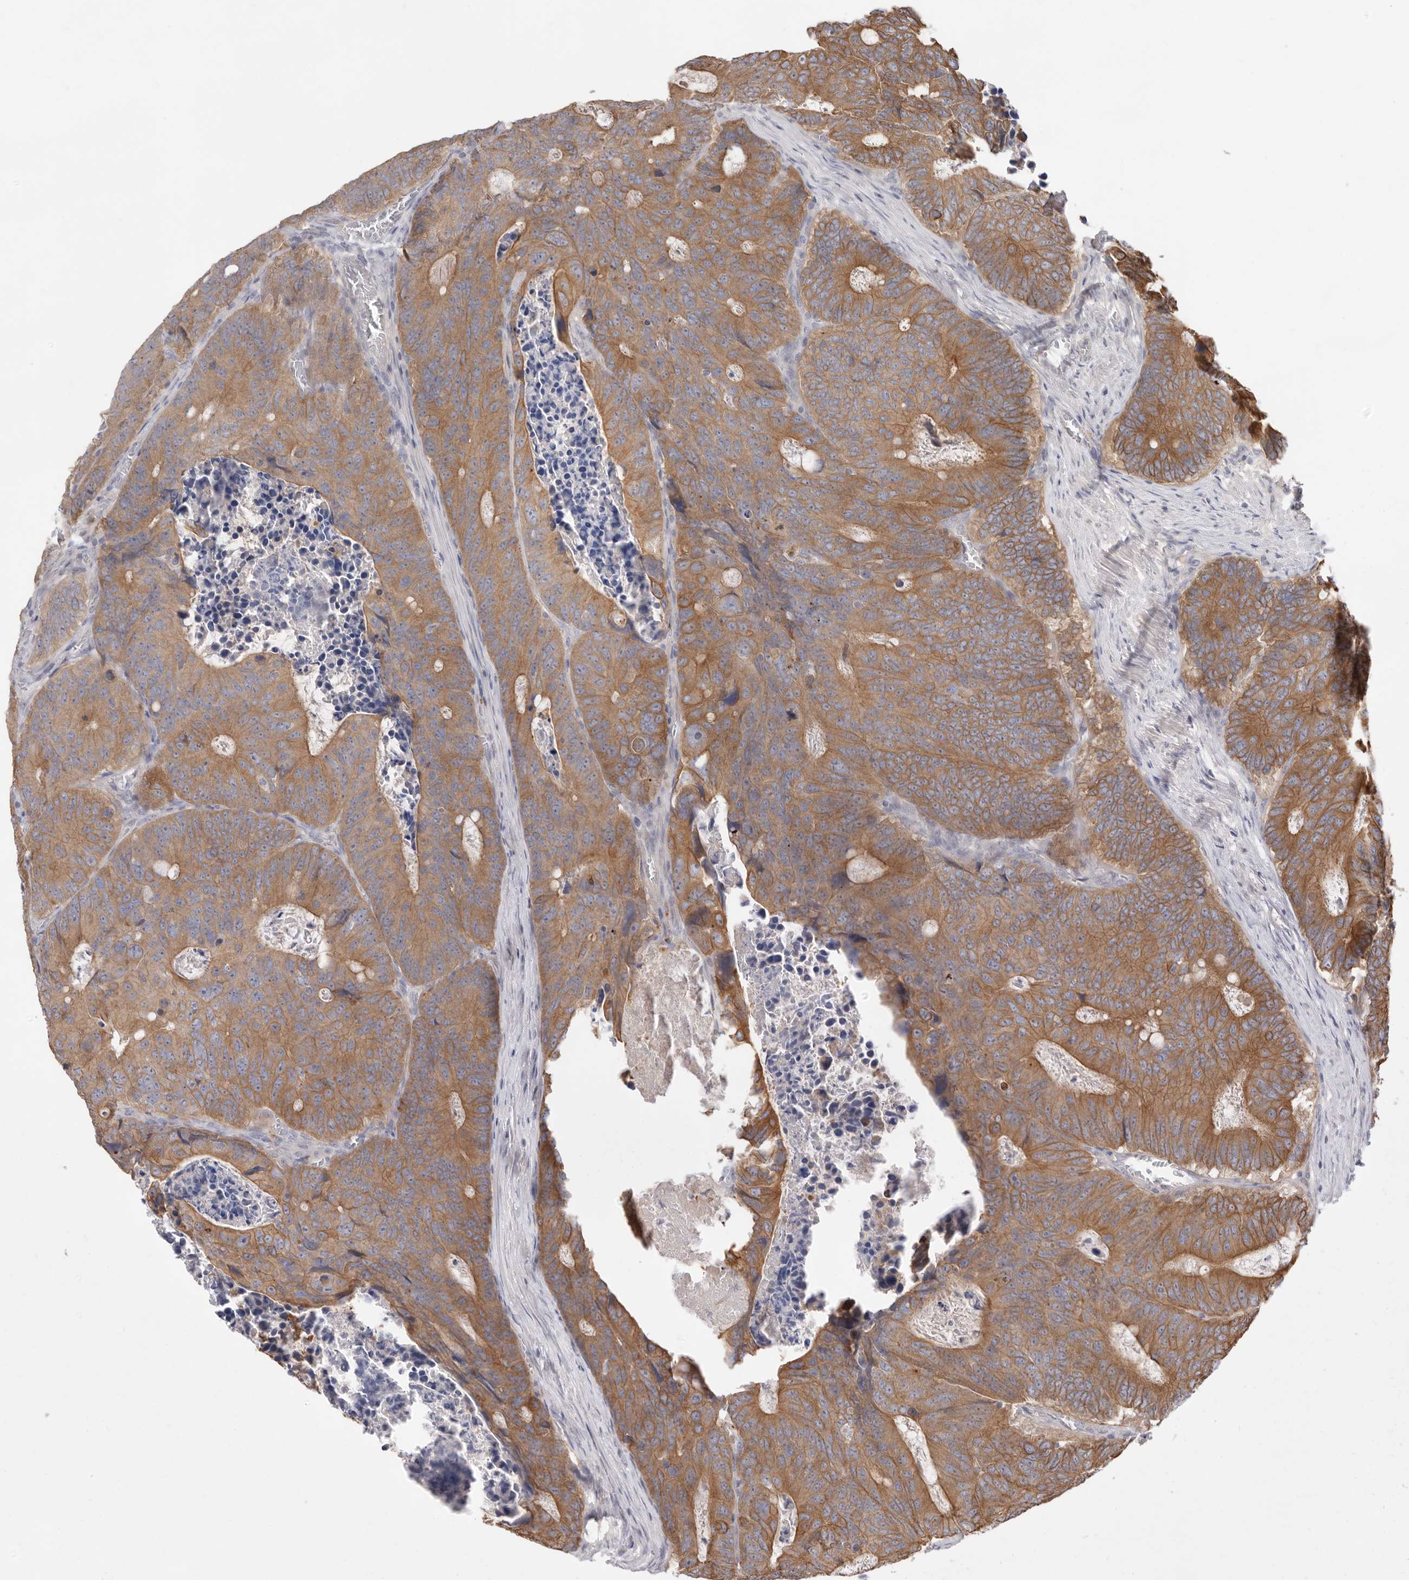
{"staining": {"intensity": "strong", "quantity": ">75%", "location": "cytoplasmic/membranous"}, "tissue": "colorectal cancer", "cell_type": "Tumor cells", "image_type": "cancer", "snomed": [{"axis": "morphology", "description": "Adenocarcinoma, NOS"}, {"axis": "topography", "description": "Colon"}], "caption": "This is a photomicrograph of immunohistochemistry staining of colorectal adenocarcinoma, which shows strong expression in the cytoplasmic/membranous of tumor cells.", "gene": "USH1C", "patient": {"sex": "male", "age": 87}}